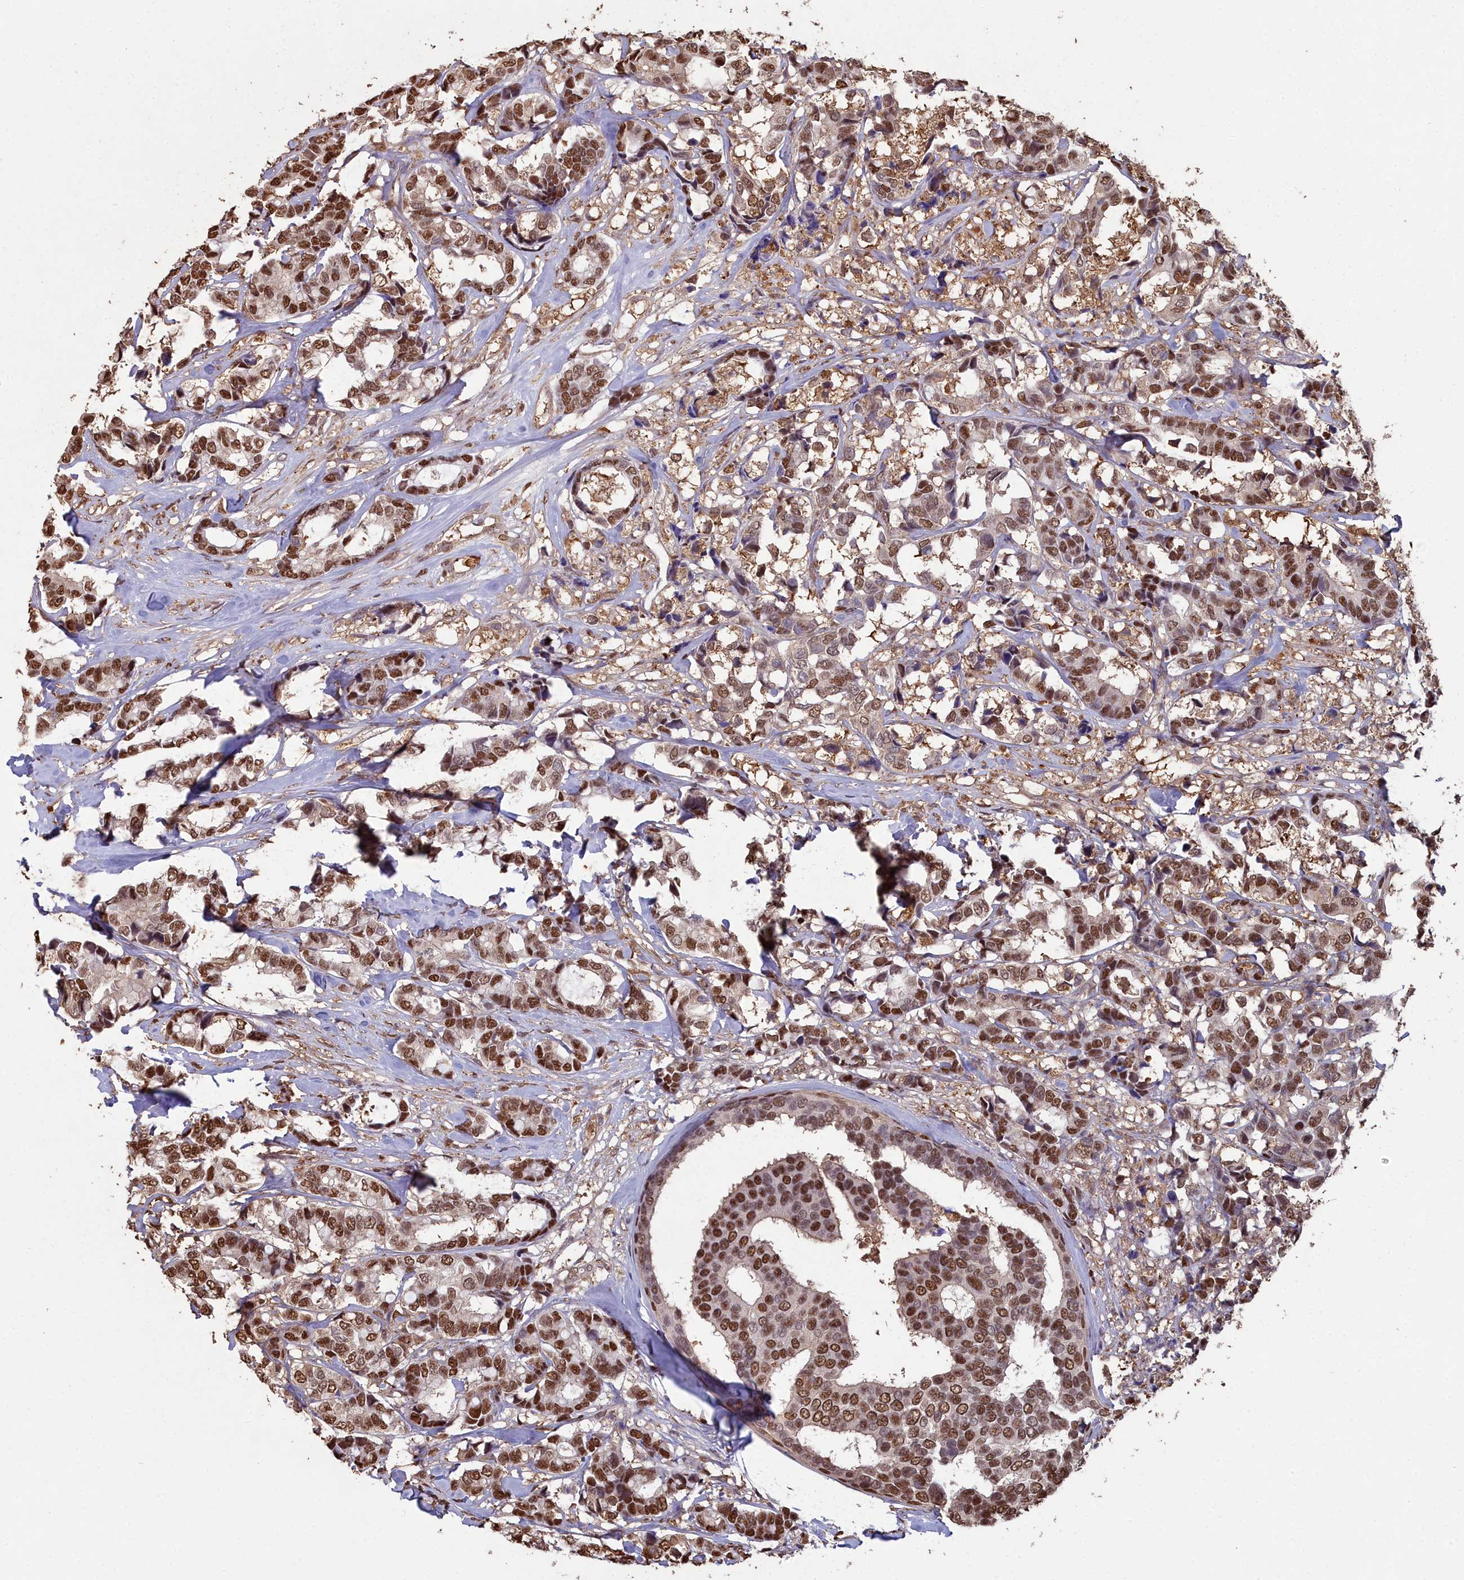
{"staining": {"intensity": "strong", "quantity": ">75%", "location": "nuclear"}, "tissue": "breast cancer", "cell_type": "Tumor cells", "image_type": "cancer", "snomed": [{"axis": "morphology", "description": "Normal tissue, NOS"}, {"axis": "morphology", "description": "Duct carcinoma"}, {"axis": "topography", "description": "Breast"}], "caption": "Breast infiltrating ductal carcinoma stained with DAB IHC shows high levels of strong nuclear positivity in about >75% of tumor cells.", "gene": "GAPDH", "patient": {"sex": "female", "age": 87}}